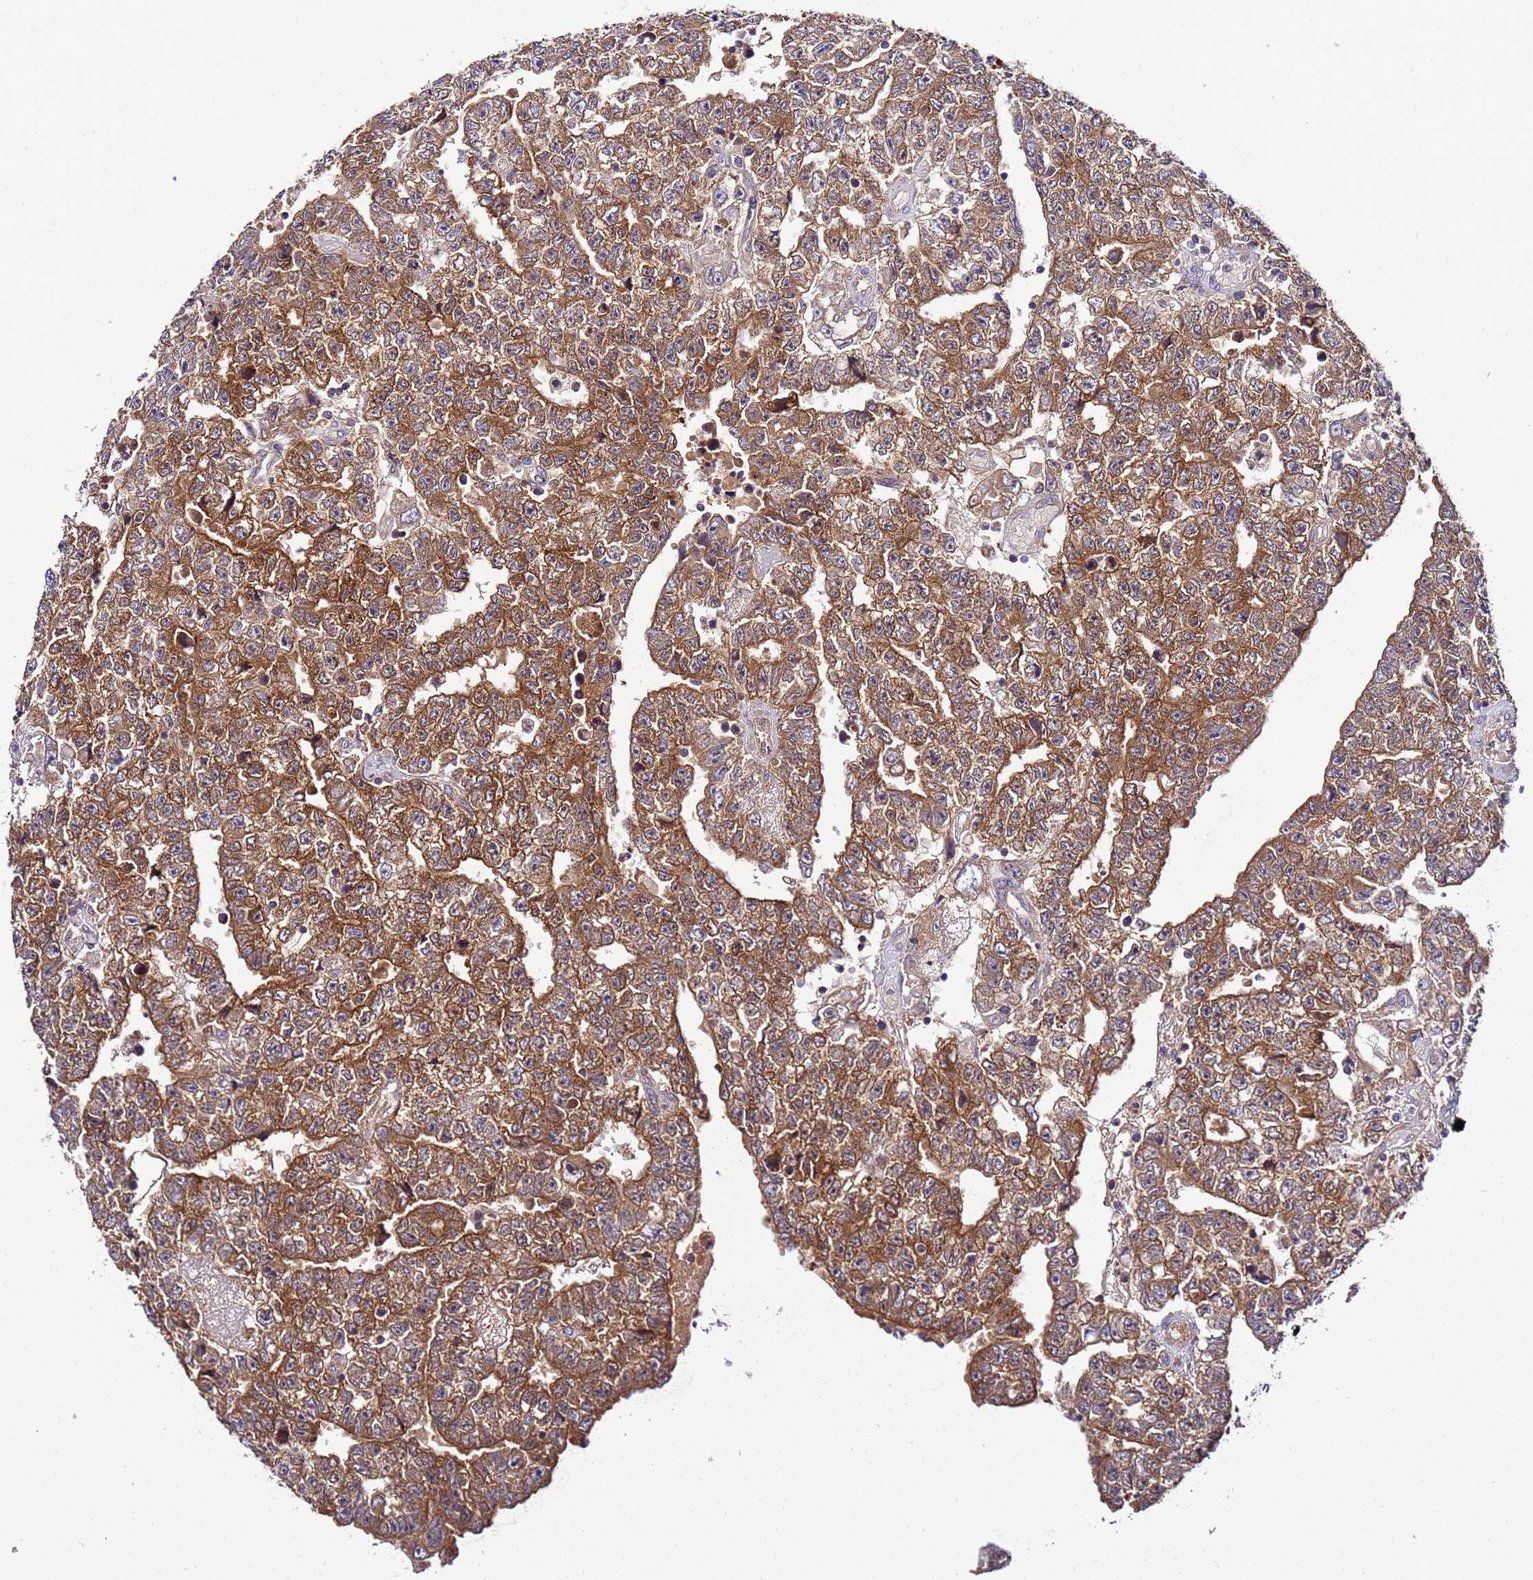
{"staining": {"intensity": "moderate", "quantity": ">75%", "location": "cytoplasmic/membranous"}, "tissue": "testis cancer", "cell_type": "Tumor cells", "image_type": "cancer", "snomed": [{"axis": "morphology", "description": "Carcinoma, Embryonal, NOS"}, {"axis": "topography", "description": "Testis"}], "caption": "Immunohistochemical staining of testis embryonal carcinoma demonstrates moderate cytoplasmic/membranous protein expression in about >75% of tumor cells.", "gene": "GSPT2", "patient": {"sex": "male", "age": 25}}